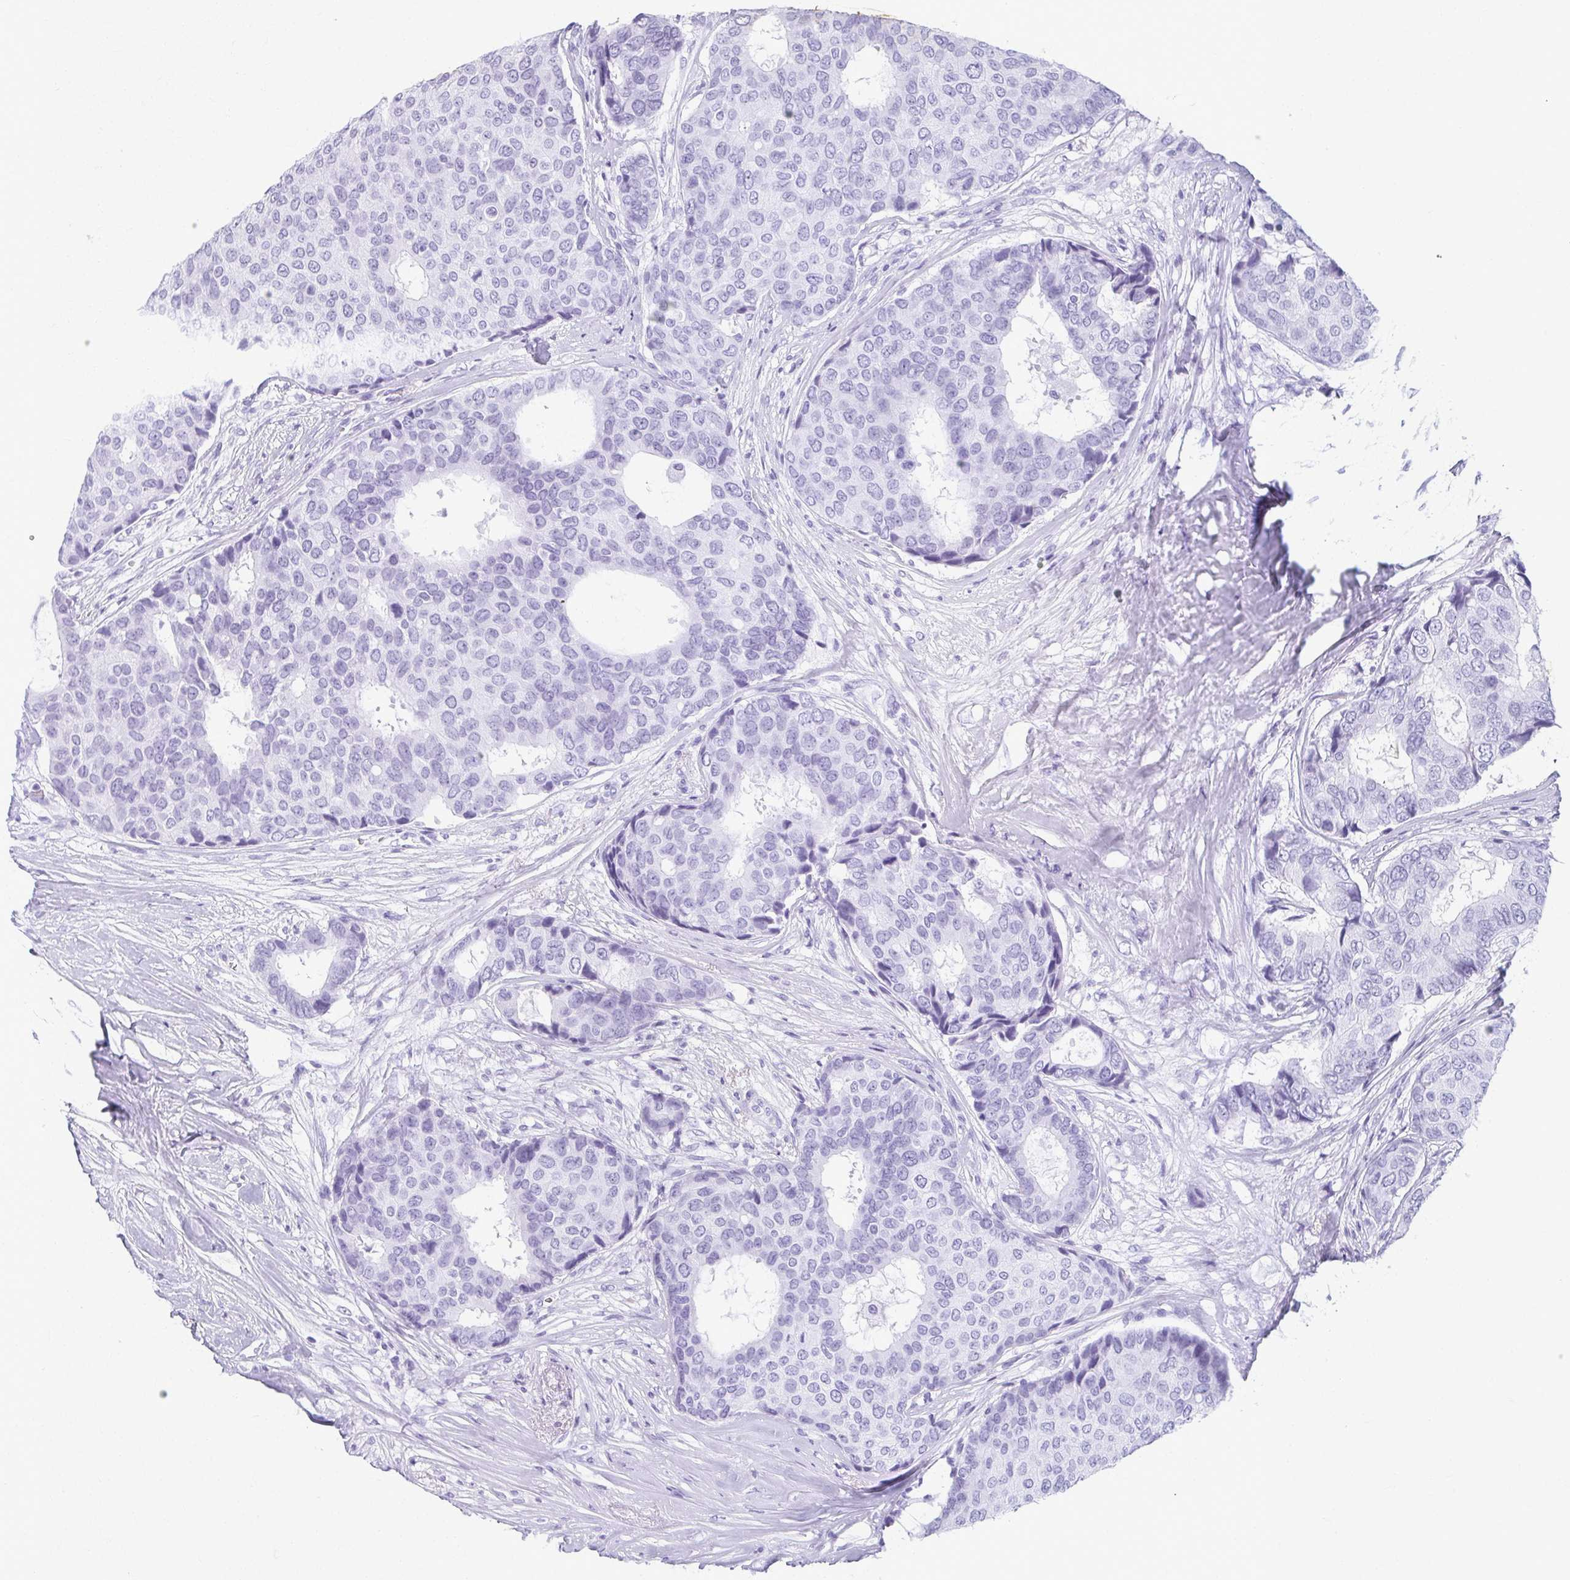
{"staining": {"intensity": "negative", "quantity": "none", "location": "none"}, "tissue": "breast cancer", "cell_type": "Tumor cells", "image_type": "cancer", "snomed": [{"axis": "morphology", "description": "Duct carcinoma"}, {"axis": "topography", "description": "Breast"}], "caption": "A histopathology image of human breast cancer is negative for staining in tumor cells. The staining was performed using DAB to visualize the protein expression in brown, while the nuclei were stained in blue with hematoxylin (Magnification: 20x).", "gene": "MOBP", "patient": {"sex": "female", "age": 75}}